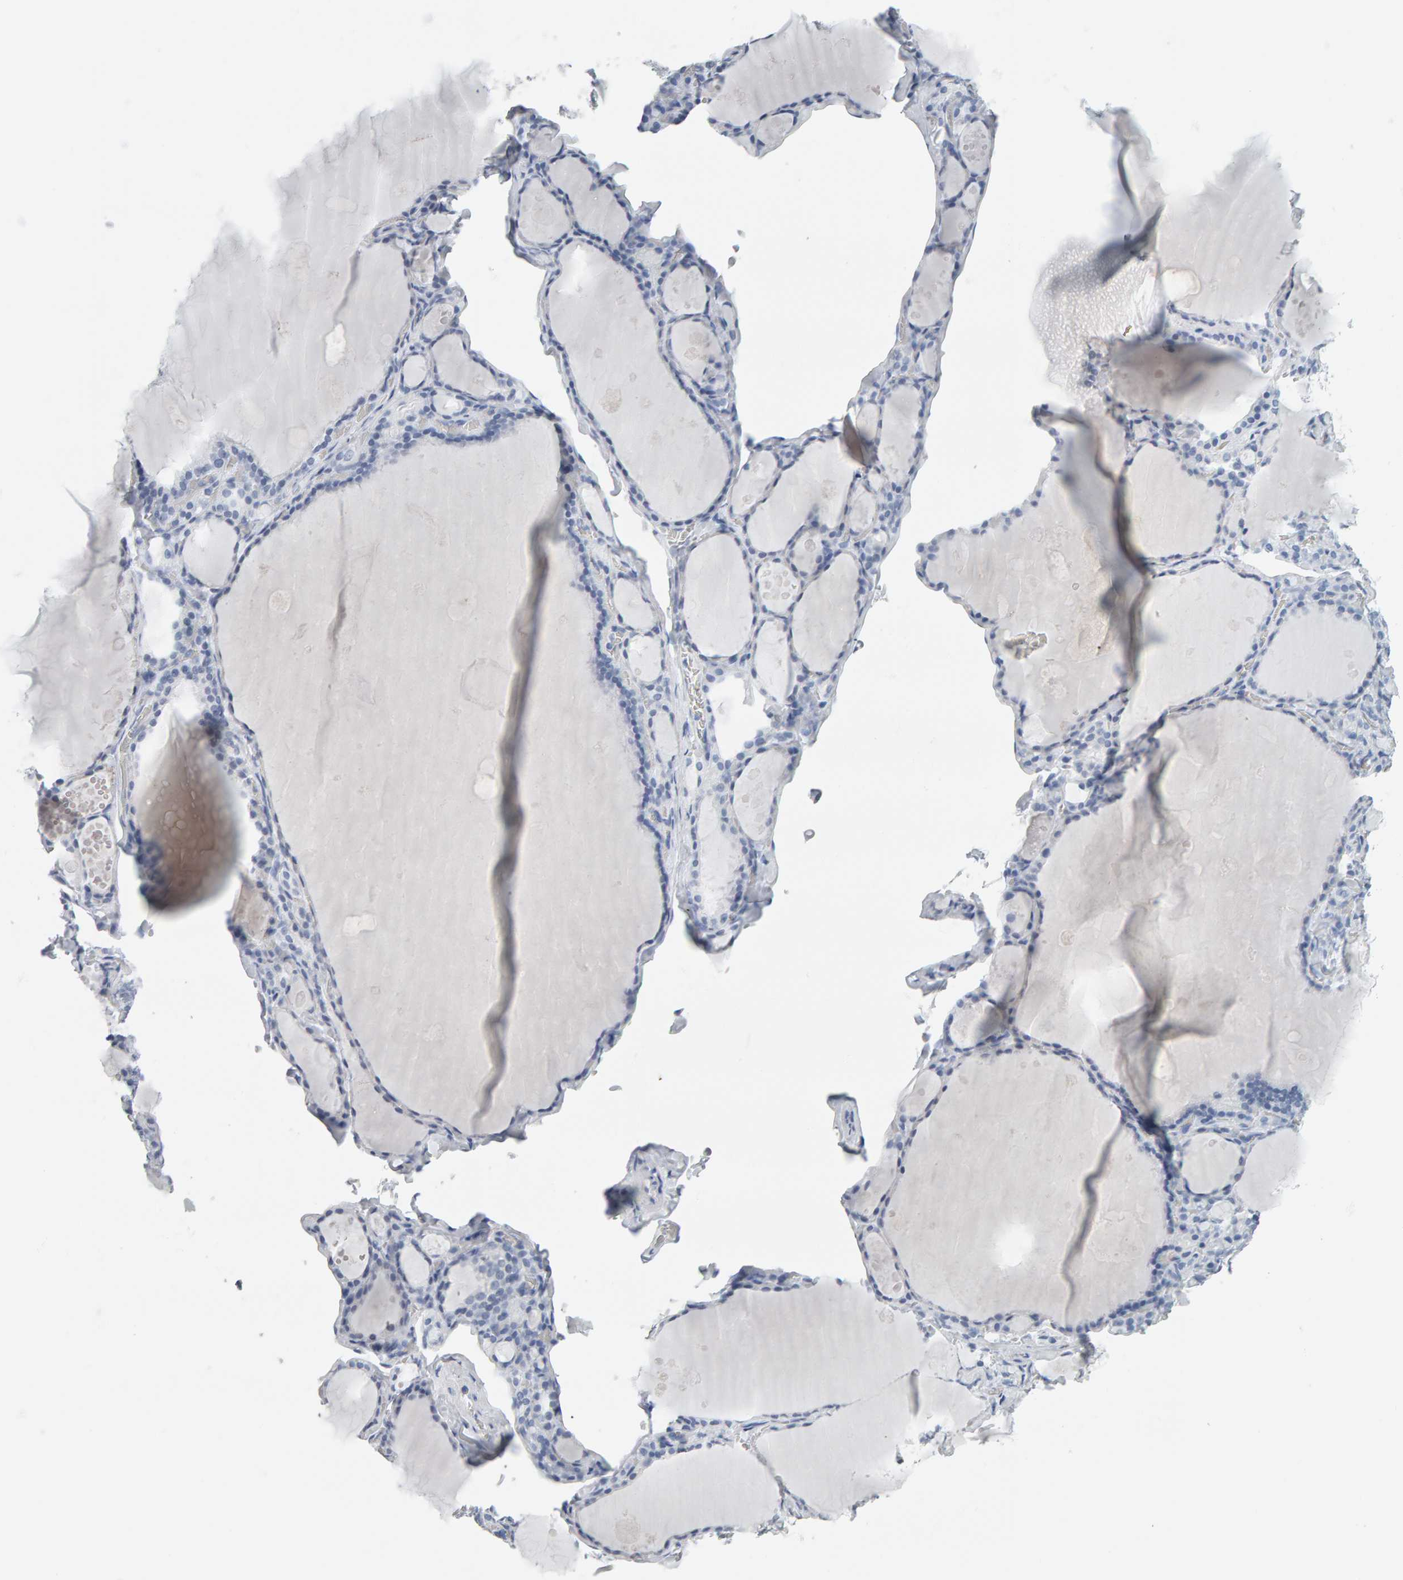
{"staining": {"intensity": "negative", "quantity": "none", "location": "none"}, "tissue": "thyroid gland", "cell_type": "Glandular cells", "image_type": "normal", "snomed": [{"axis": "morphology", "description": "Normal tissue, NOS"}, {"axis": "topography", "description": "Thyroid gland"}], "caption": "Immunohistochemistry (IHC) micrograph of normal thyroid gland: thyroid gland stained with DAB (3,3'-diaminobenzidine) demonstrates no significant protein staining in glandular cells. (Stains: DAB (3,3'-diaminobenzidine) IHC with hematoxylin counter stain, Microscopy: brightfield microscopy at high magnification).", "gene": "SPACA3", "patient": {"sex": "male", "age": 56}}